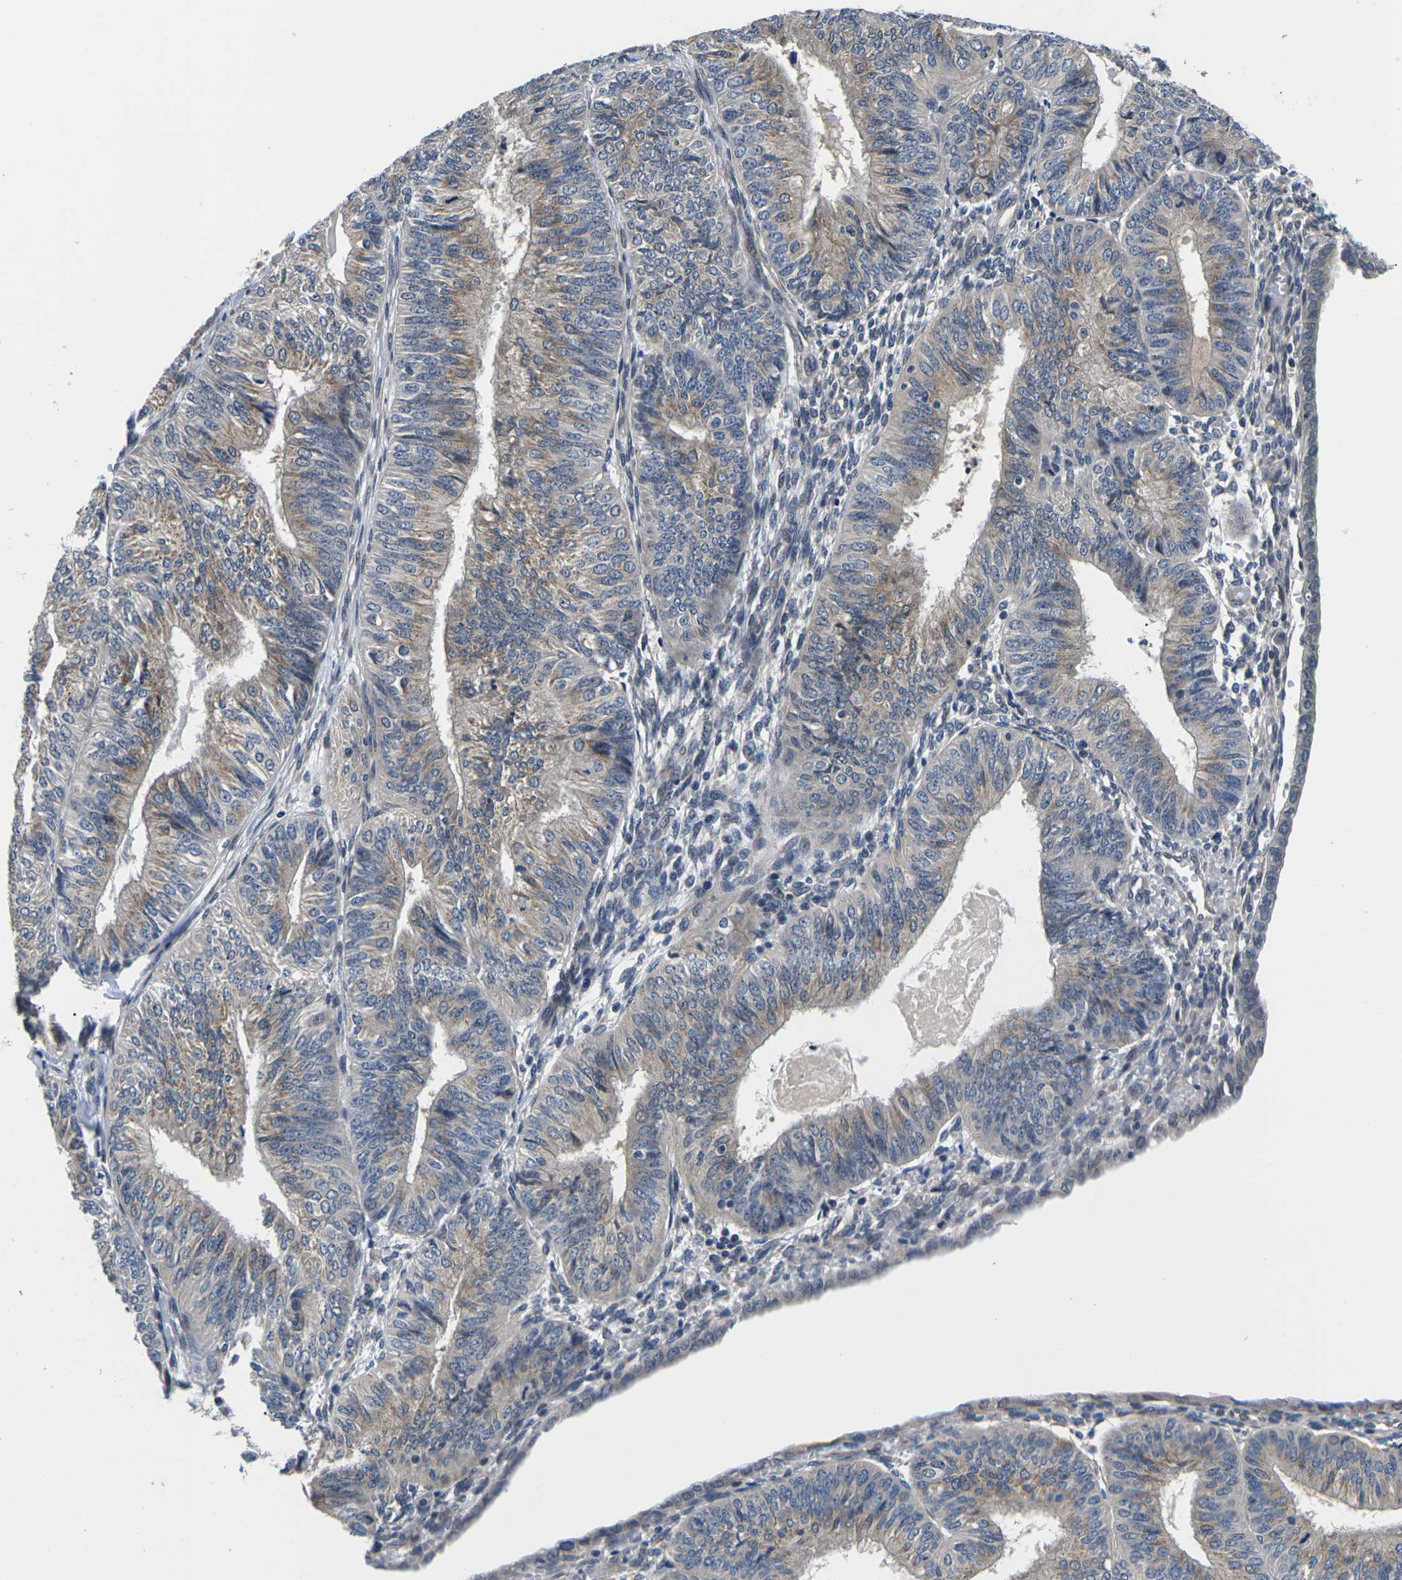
{"staining": {"intensity": "weak", "quantity": ">75%", "location": "cytoplasmic/membranous"}, "tissue": "endometrial cancer", "cell_type": "Tumor cells", "image_type": "cancer", "snomed": [{"axis": "morphology", "description": "Adenocarcinoma, NOS"}, {"axis": "topography", "description": "Endometrium"}], "caption": "Endometrial adenocarcinoma was stained to show a protein in brown. There is low levels of weak cytoplasmic/membranous positivity in approximately >75% of tumor cells.", "gene": "SNX10", "patient": {"sex": "female", "age": 58}}